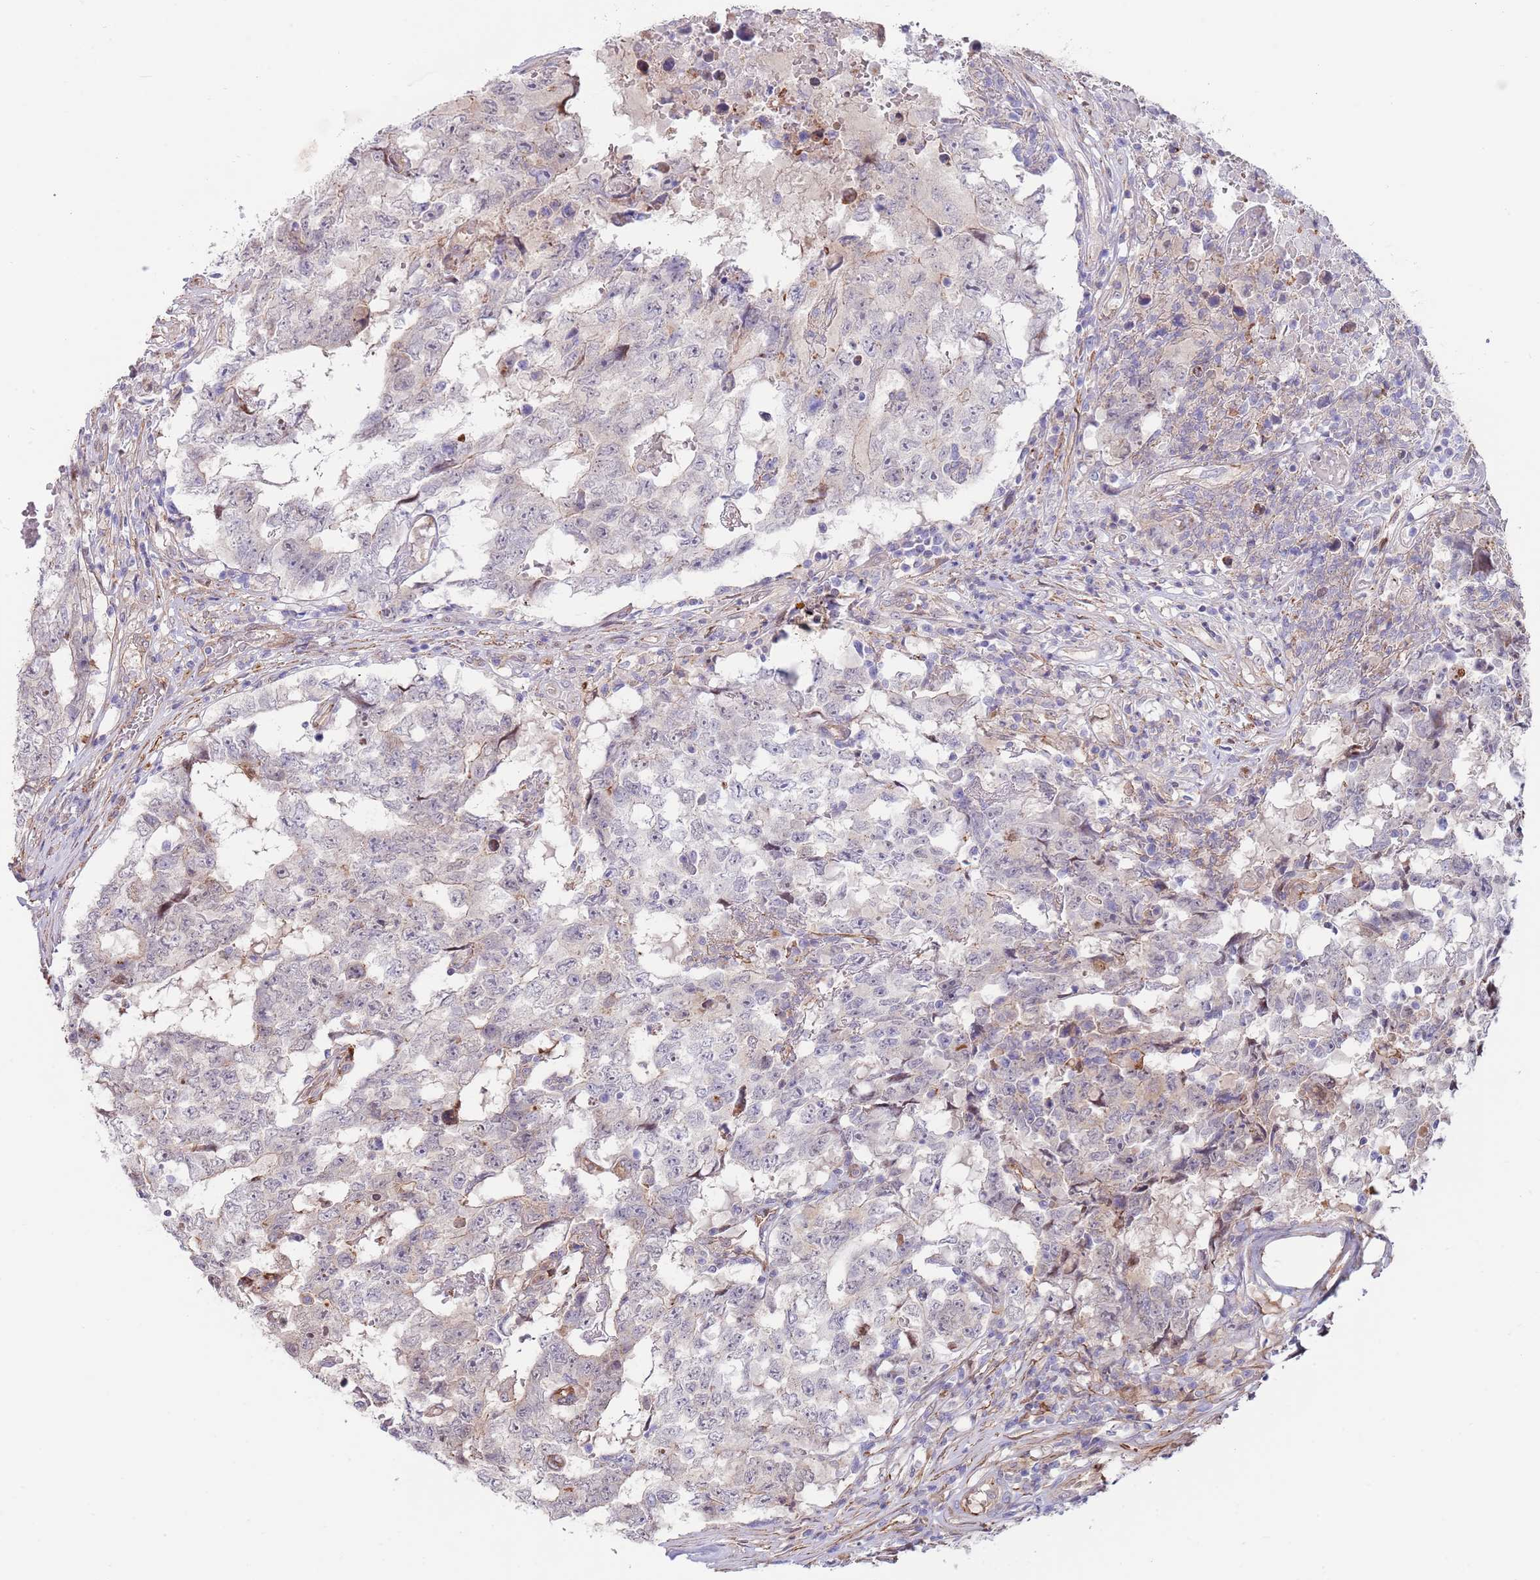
{"staining": {"intensity": "negative", "quantity": "none", "location": "none"}, "tissue": "testis cancer", "cell_type": "Tumor cells", "image_type": "cancer", "snomed": [{"axis": "morphology", "description": "Carcinoma, Embryonal, NOS"}, {"axis": "topography", "description": "Testis"}], "caption": "Testis cancer (embryonal carcinoma) stained for a protein using immunohistochemistry (IHC) displays no staining tumor cells.", "gene": "BPNT1", "patient": {"sex": "male", "age": 25}}